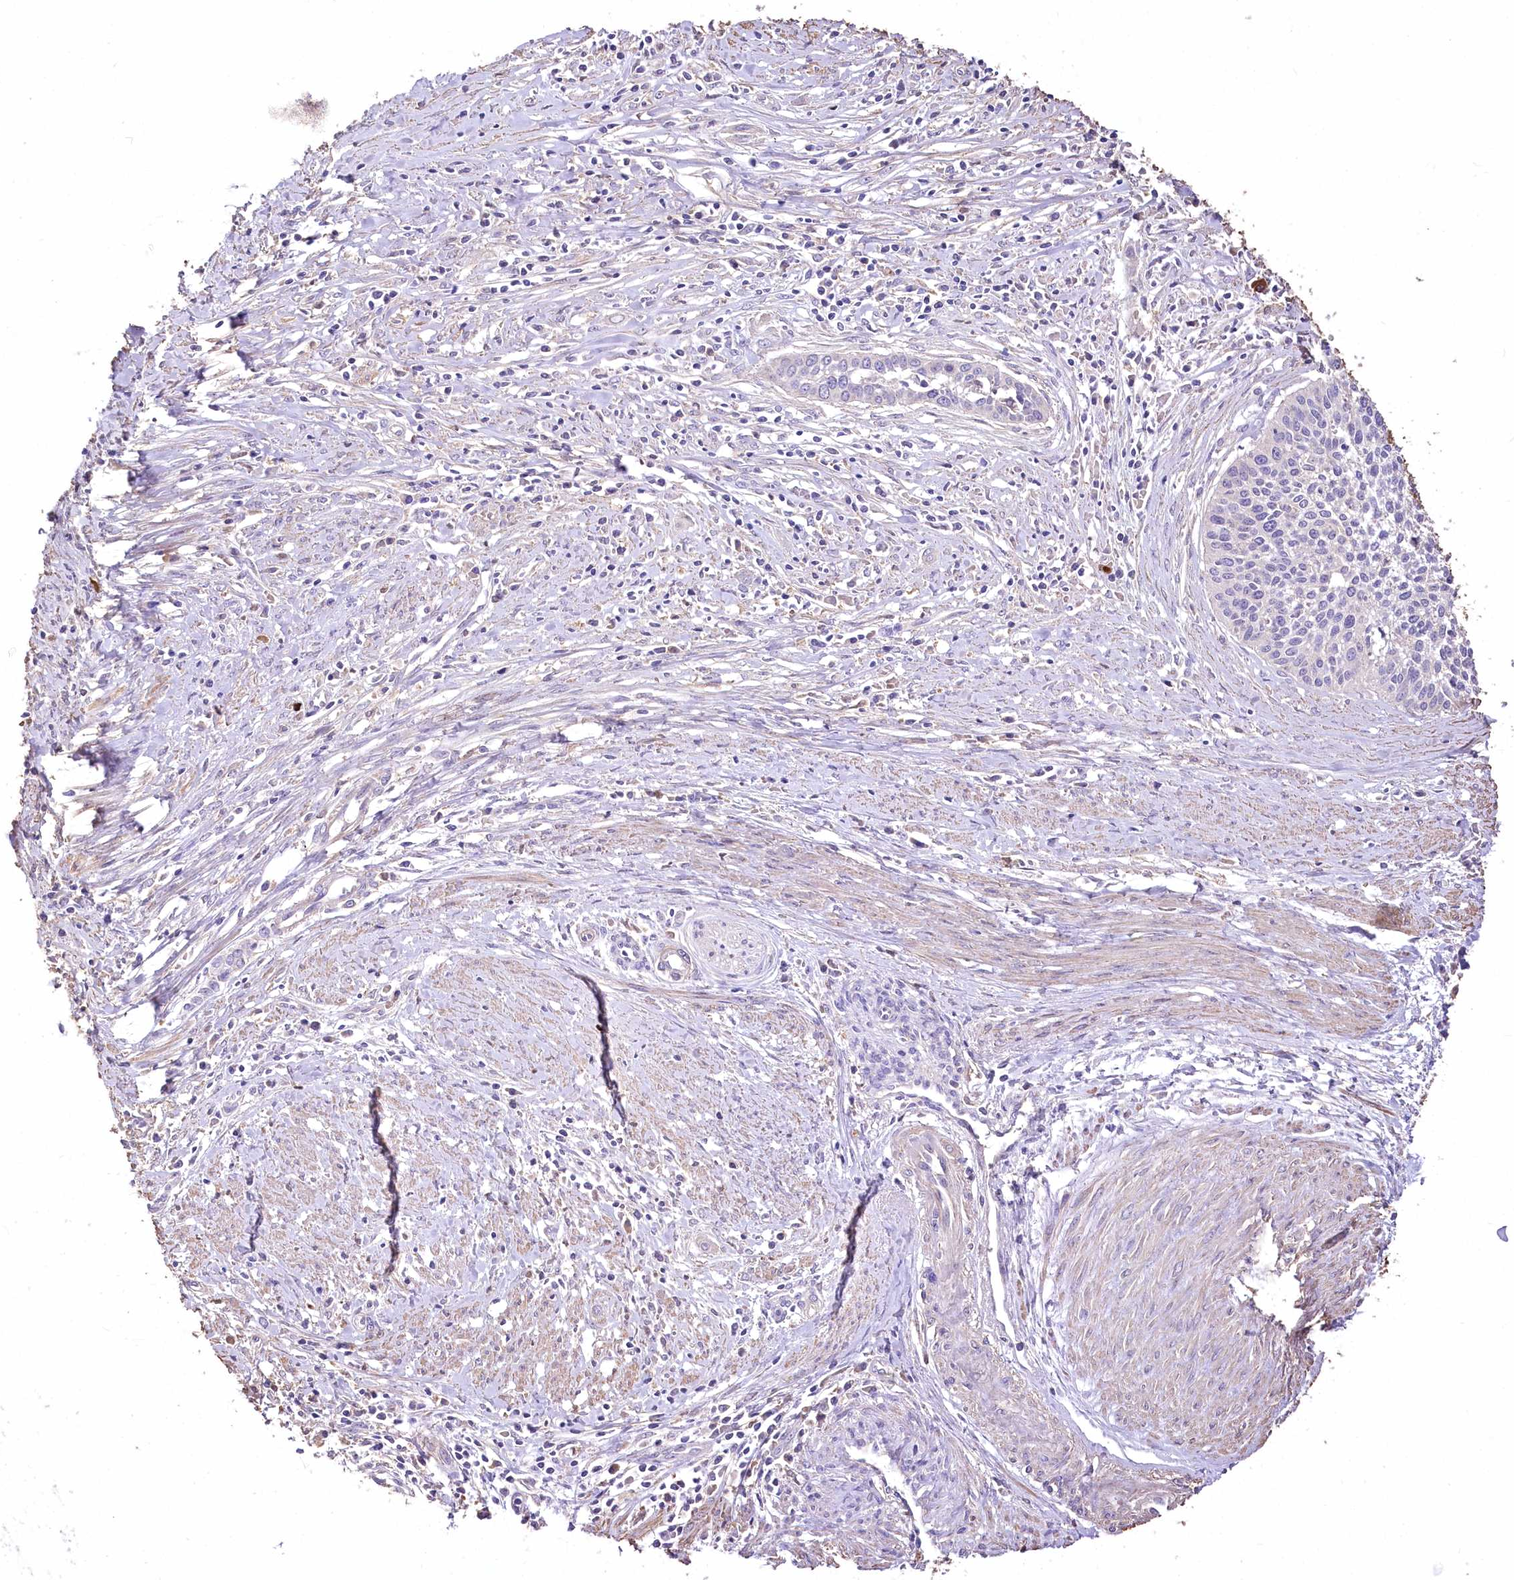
{"staining": {"intensity": "negative", "quantity": "none", "location": "none"}, "tissue": "cervical cancer", "cell_type": "Tumor cells", "image_type": "cancer", "snomed": [{"axis": "morphology", "description": "Squamous cell carcinoma, NOS"}, {"axis": "topography", "description": "Cervix"}], "caption": "This micrograph is of cervical cancer (squamous cell carcinoma) stained with IHC to label a protein in brown with the nuclei are counter-stained blue. There is no staining in tumor cells.", "gene": "PCYOX1L", "patient": {"sex": "female", "age": 34}}